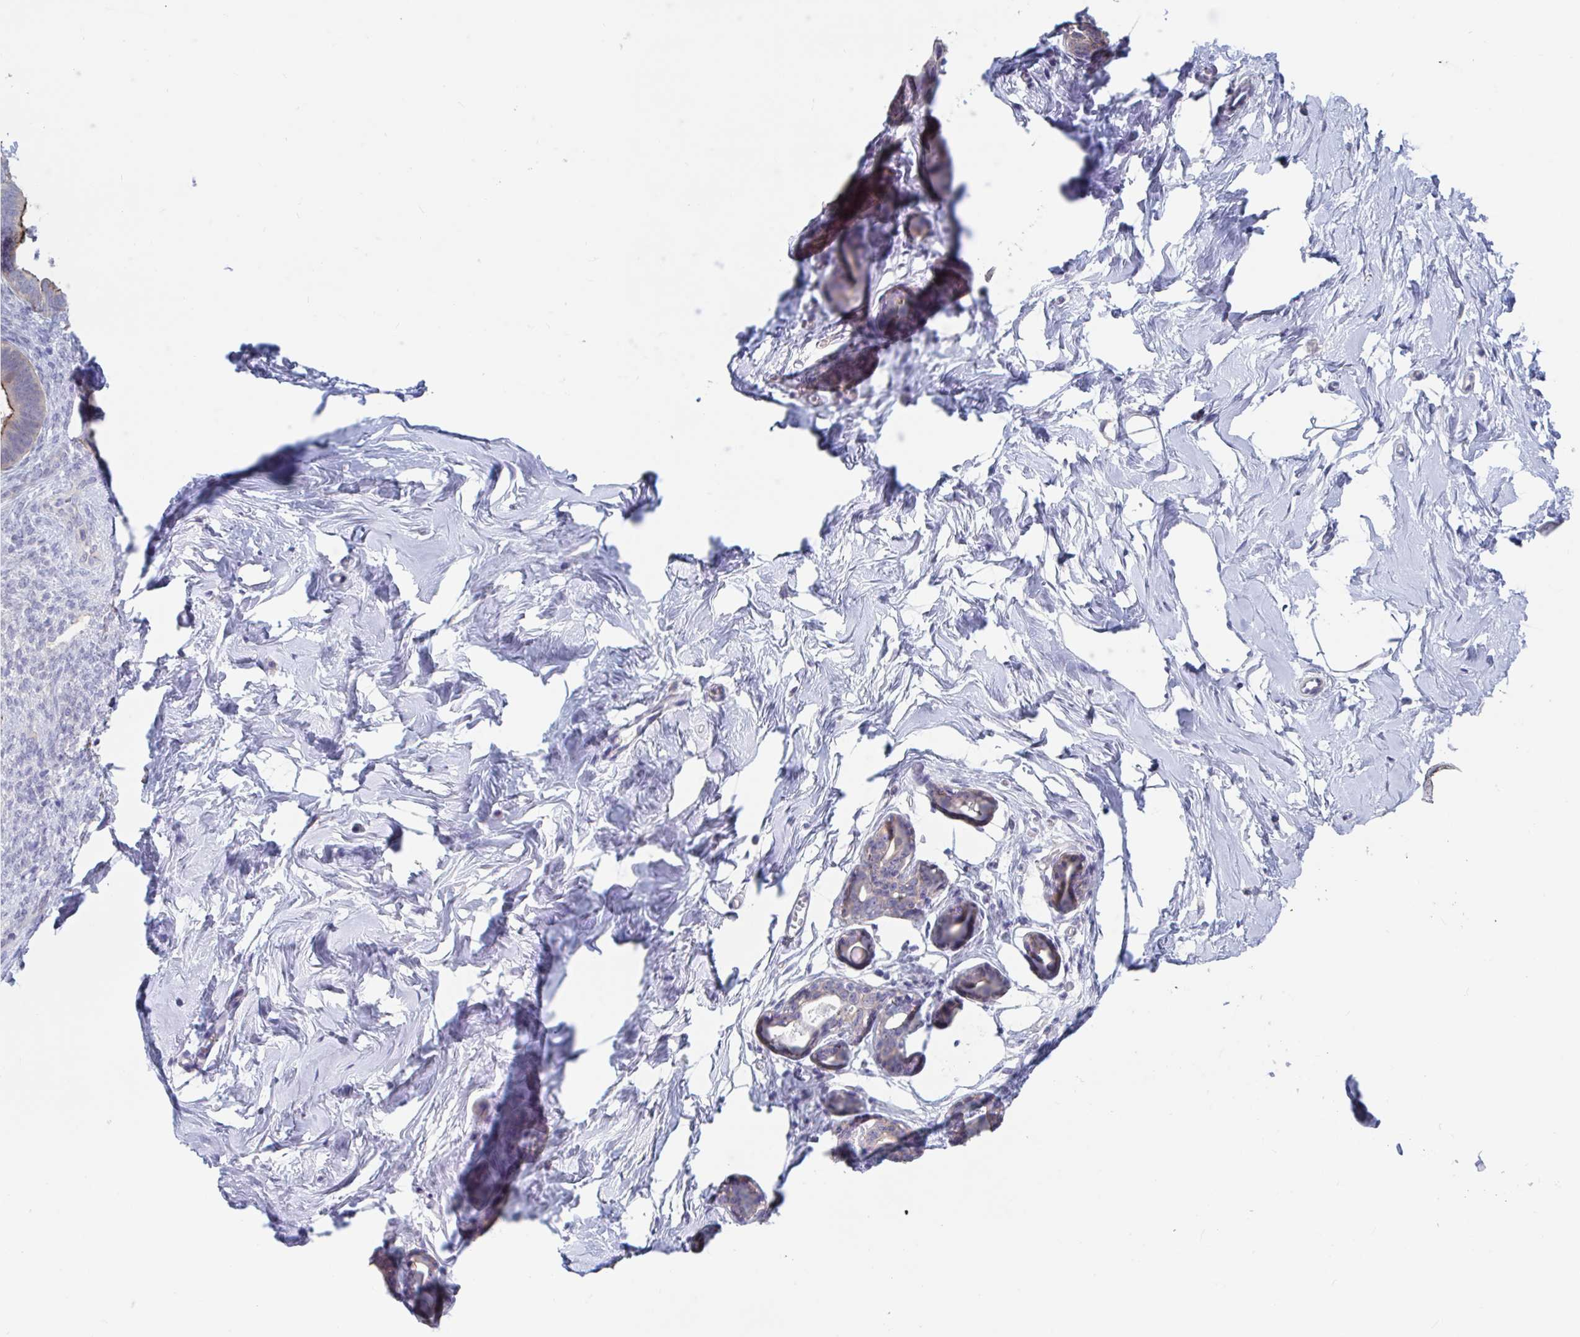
{"staining": {"intensity": "negative", "quantity": "none", "location": "none"}, "tissue": "breast", "cell_type": "Adipocytes", "image_type": "normal", "snomed": [{"axis": "morphology", "description": "Normal tissue, NOS"}, {"axis": "topography", "description": "Breast"}], "caption": "High power microscopy image of an immunohistochemistry histopathology image of unremarkable breast, revealing no significant staining in adipocytes. The staining is performed using DAB (3,3'-diaminobenzidine) brown chromogen with nuclei counter-stained in using hematoxylin.", "gene": "UNKL", "patient": {"sex": "female", "age": 45}}